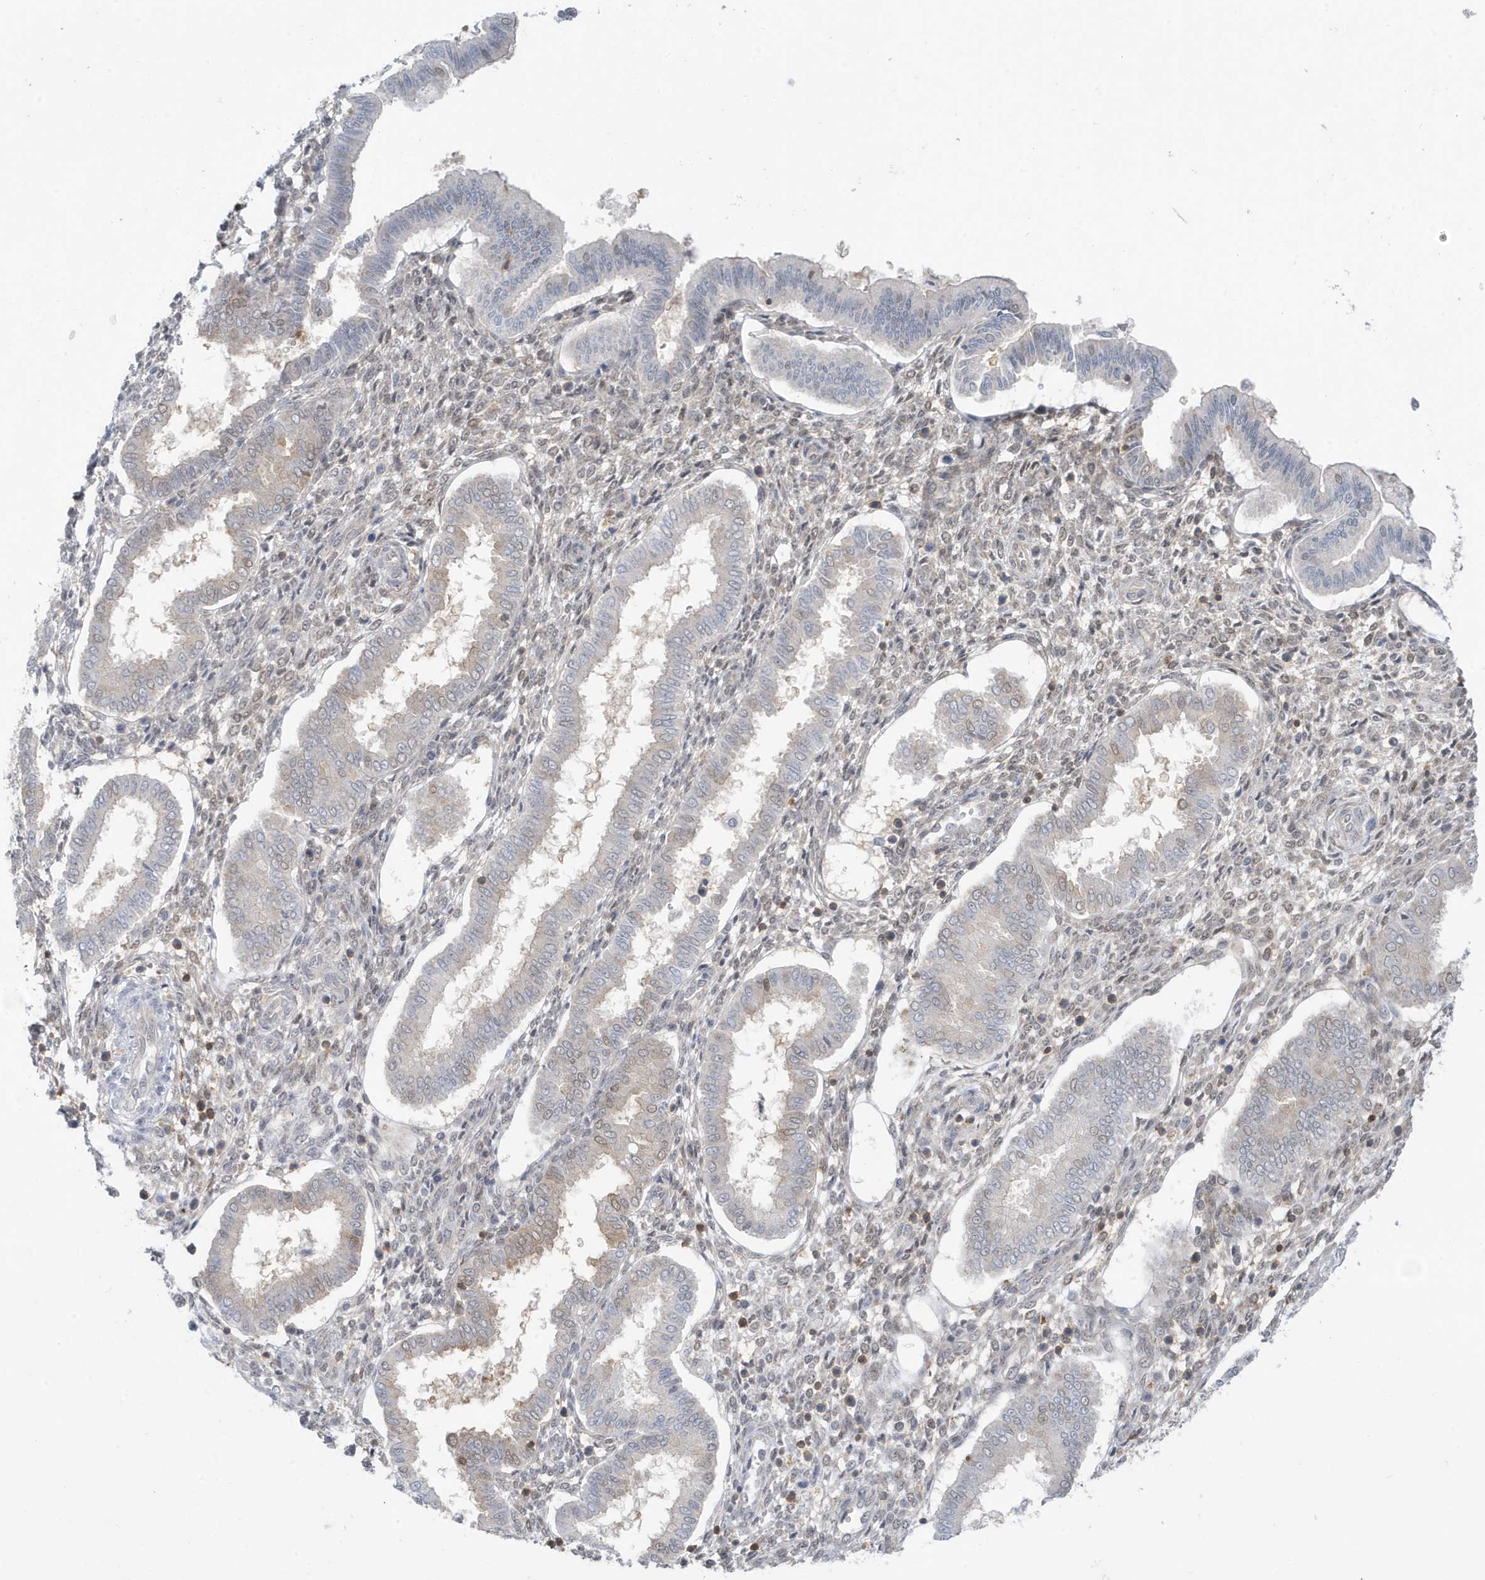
{"staining": {"intensity": "negative", "quantity": "none", "location": "none"}, "tissue": "endometrium", "cell_type": "Cells in endometrial stroma", "image_type": "normal", "snomed": [{"axis": "morphology", "description": "Normal tissue, NOS"}, {"axis": "topography", "description": "Endometrium"}], "caption": "High power microscopy image of an IHC photomicrograph of normal endometrium, revealing no significant staining in cells in endometrial stroma.", "gene": "OGA", "patient": {"sex": "female", "age": 24}}